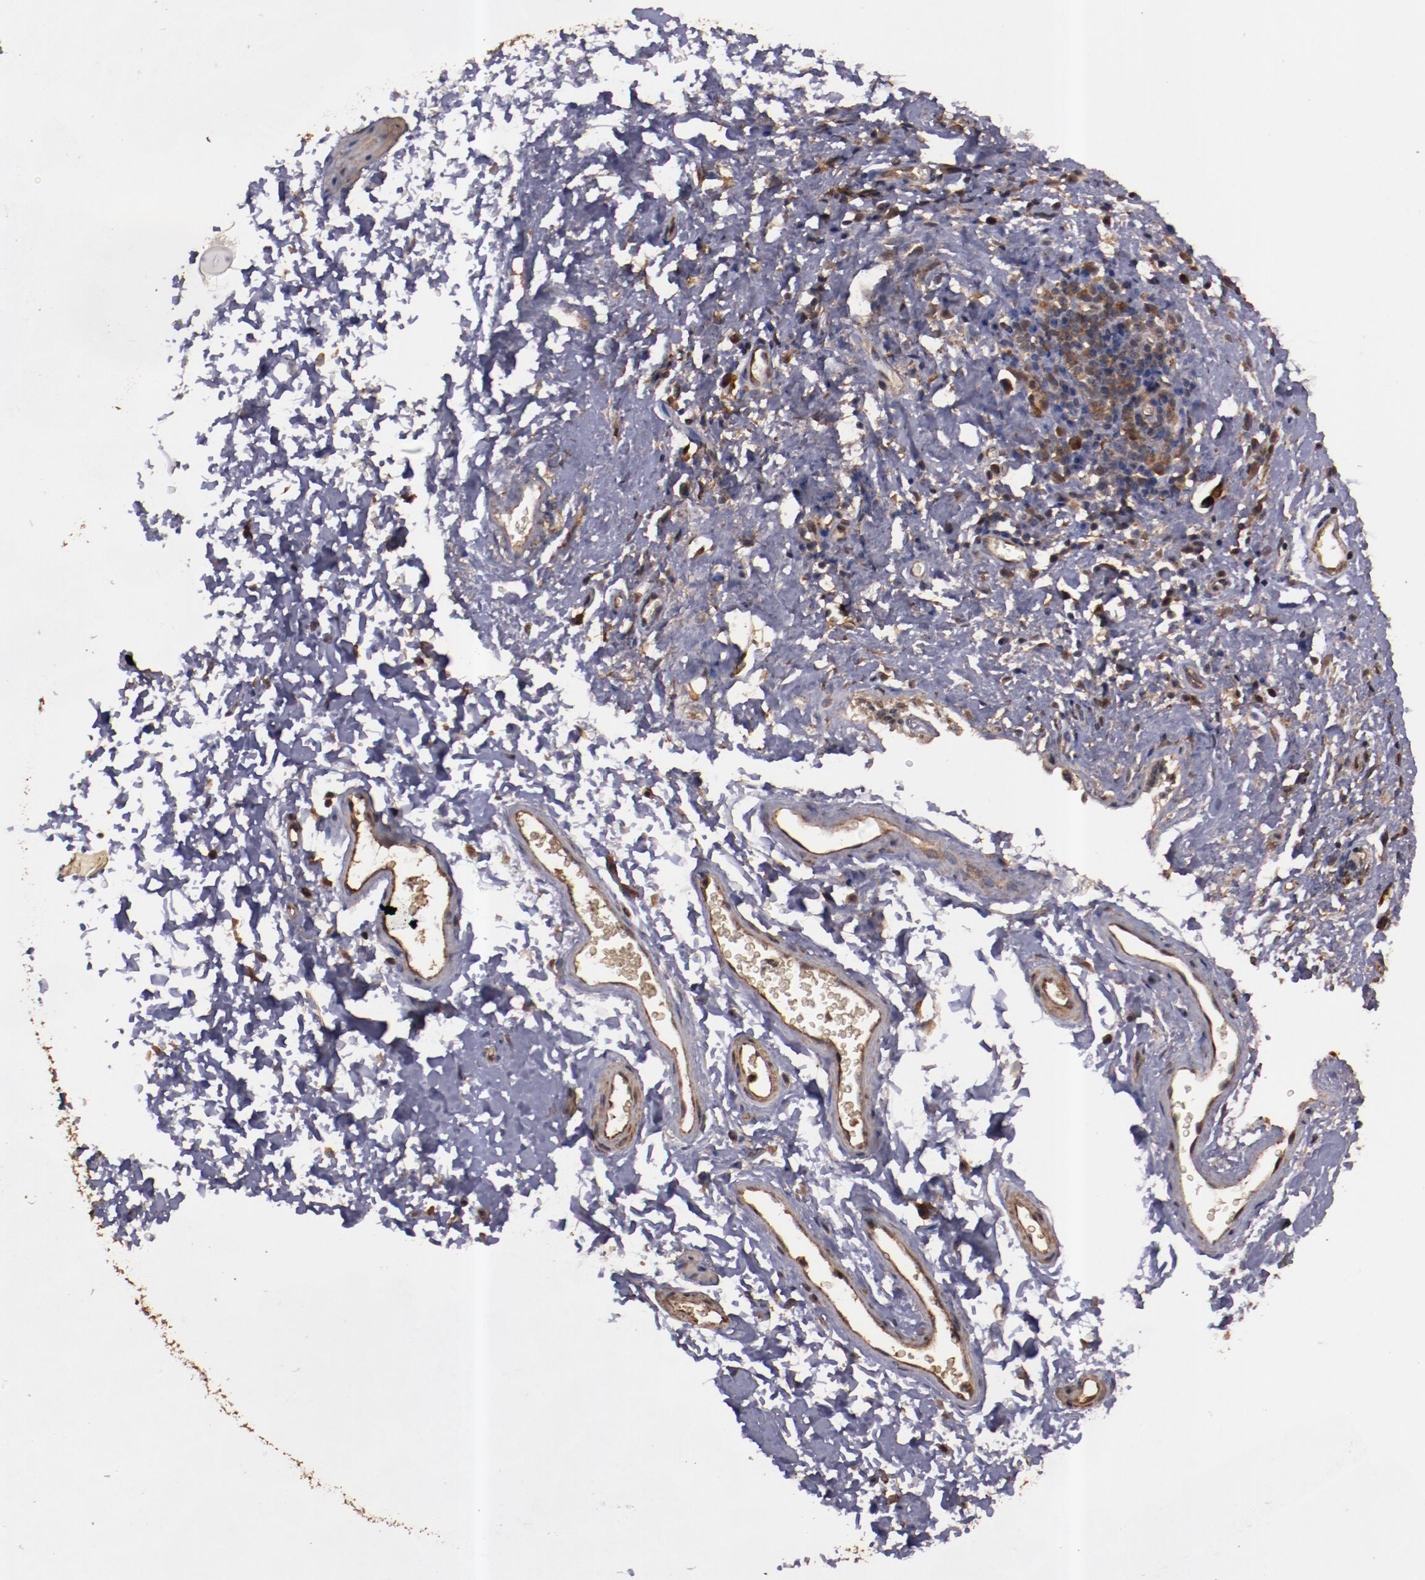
{"staining": {"intensity": "moderate", "quantity": "25%-75%", "location": "cytoplasmic/membranous"}, "tissue": "esophagus", "cell_type": "Squamous epithelial cells", "image_type": "normal", "snomed": [{"axis": "morphology", "description": "Normal tissue, NOS"}, {"axis": "topography", "description": "Esophagus"}], "caption": "DAB (3,3'-diaminobenzidine) immunohistochemical staining of normal esophagus displays moderate cytoplasmic/membranous protein positivity in about 25%-75% of squamous epithelial cells.", "gene": "TXNDC16", "patient": {"sex": "female", "age": 61}}